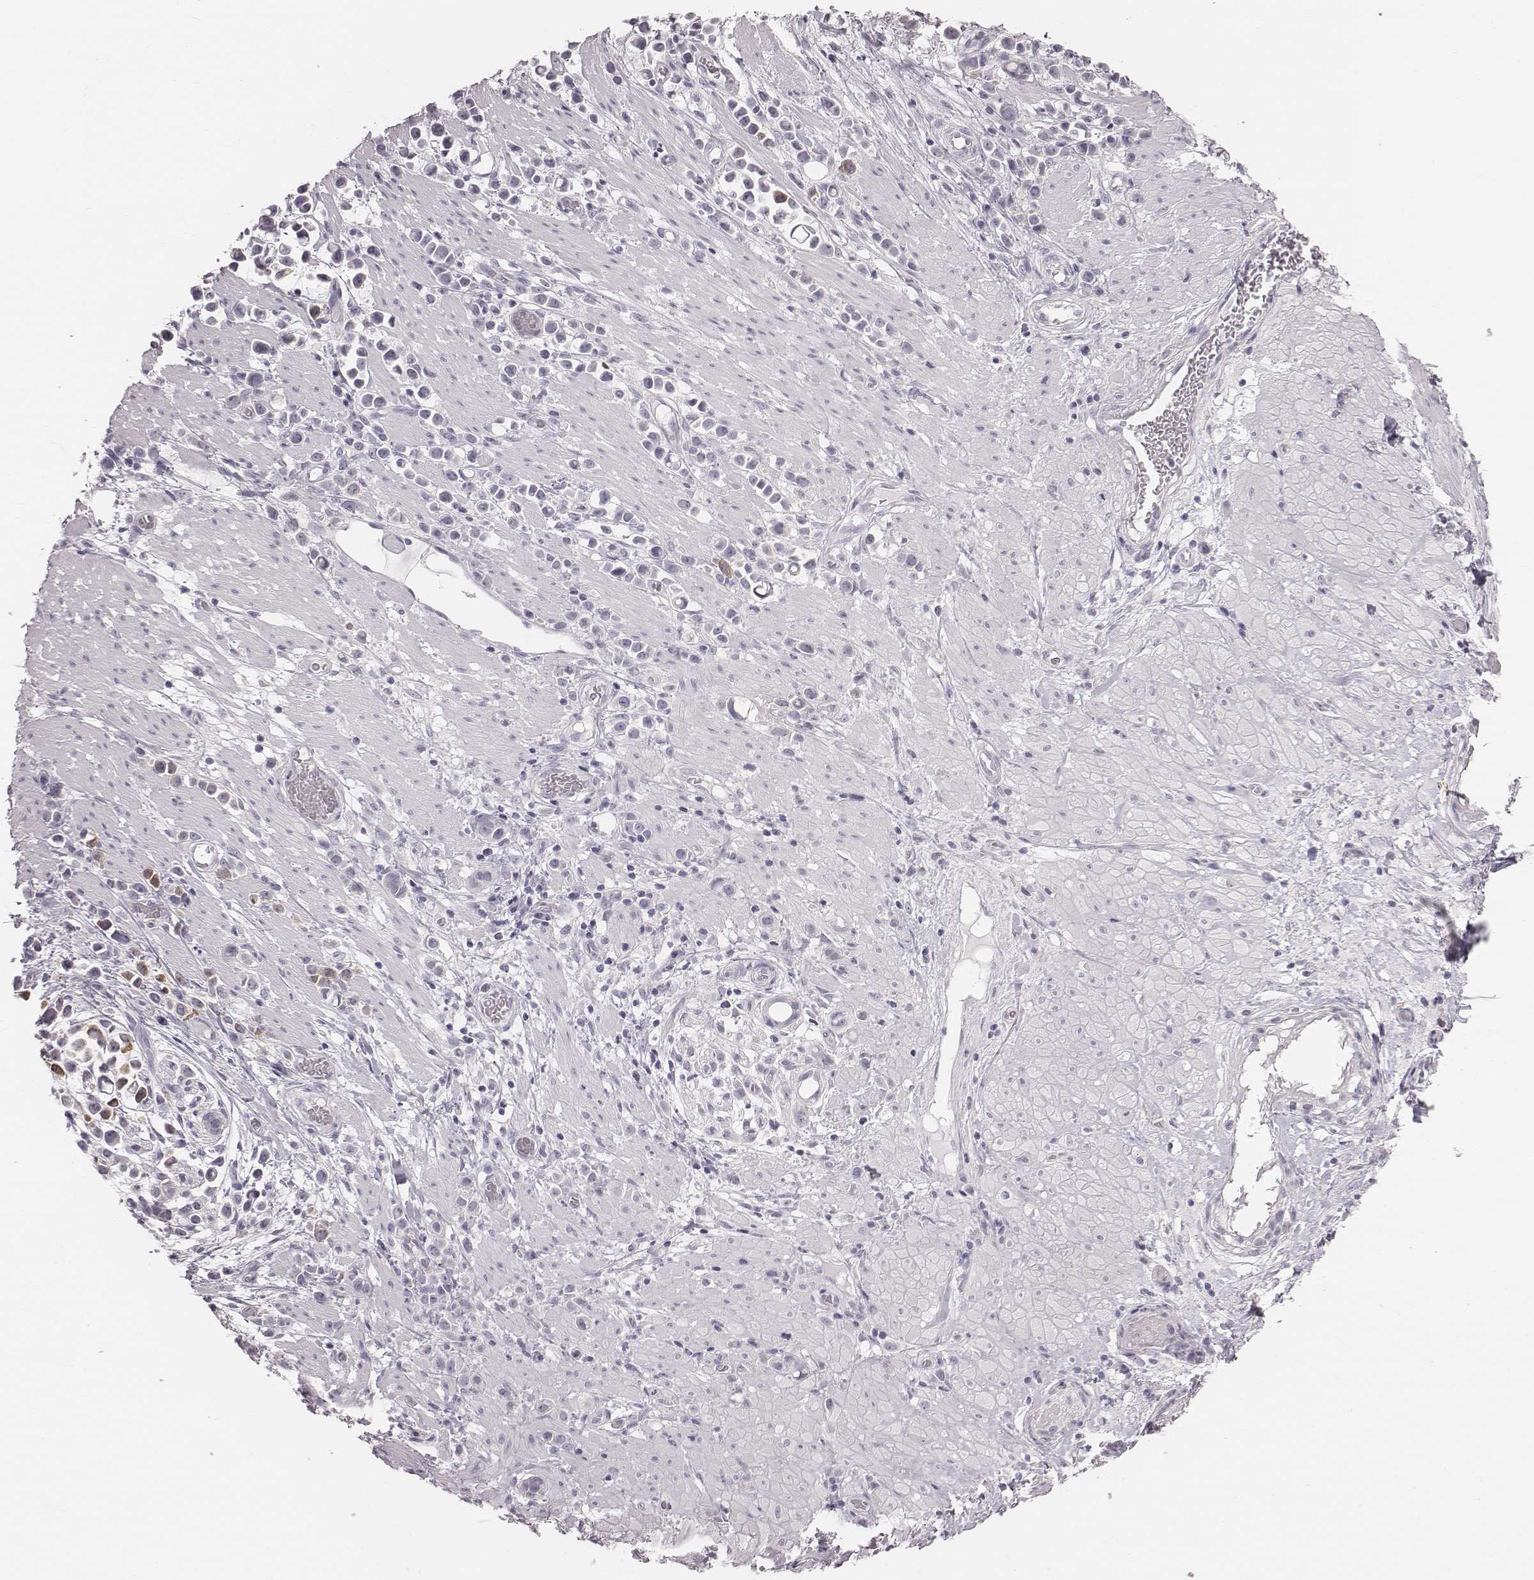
{"staining": {"intensity": "negative", "quantity": "none", "location": "none"}, "tissue": "stomach cancer", "cell_type": "Tumor cells", "image_type": "cancer", "snomed": [{"axis": "morphology", "description": "Adenocarcinoma, NOS"}, {"axis": "topography", "description": "Stomach"}], "caption": "This is an immunohistochemistry histopathology image of human stomach cancer (adenocarcinoma). There is no positivity in tumor cells.", "gene": "C6orf58", "patient": {"sex": "male", "age": 82}}